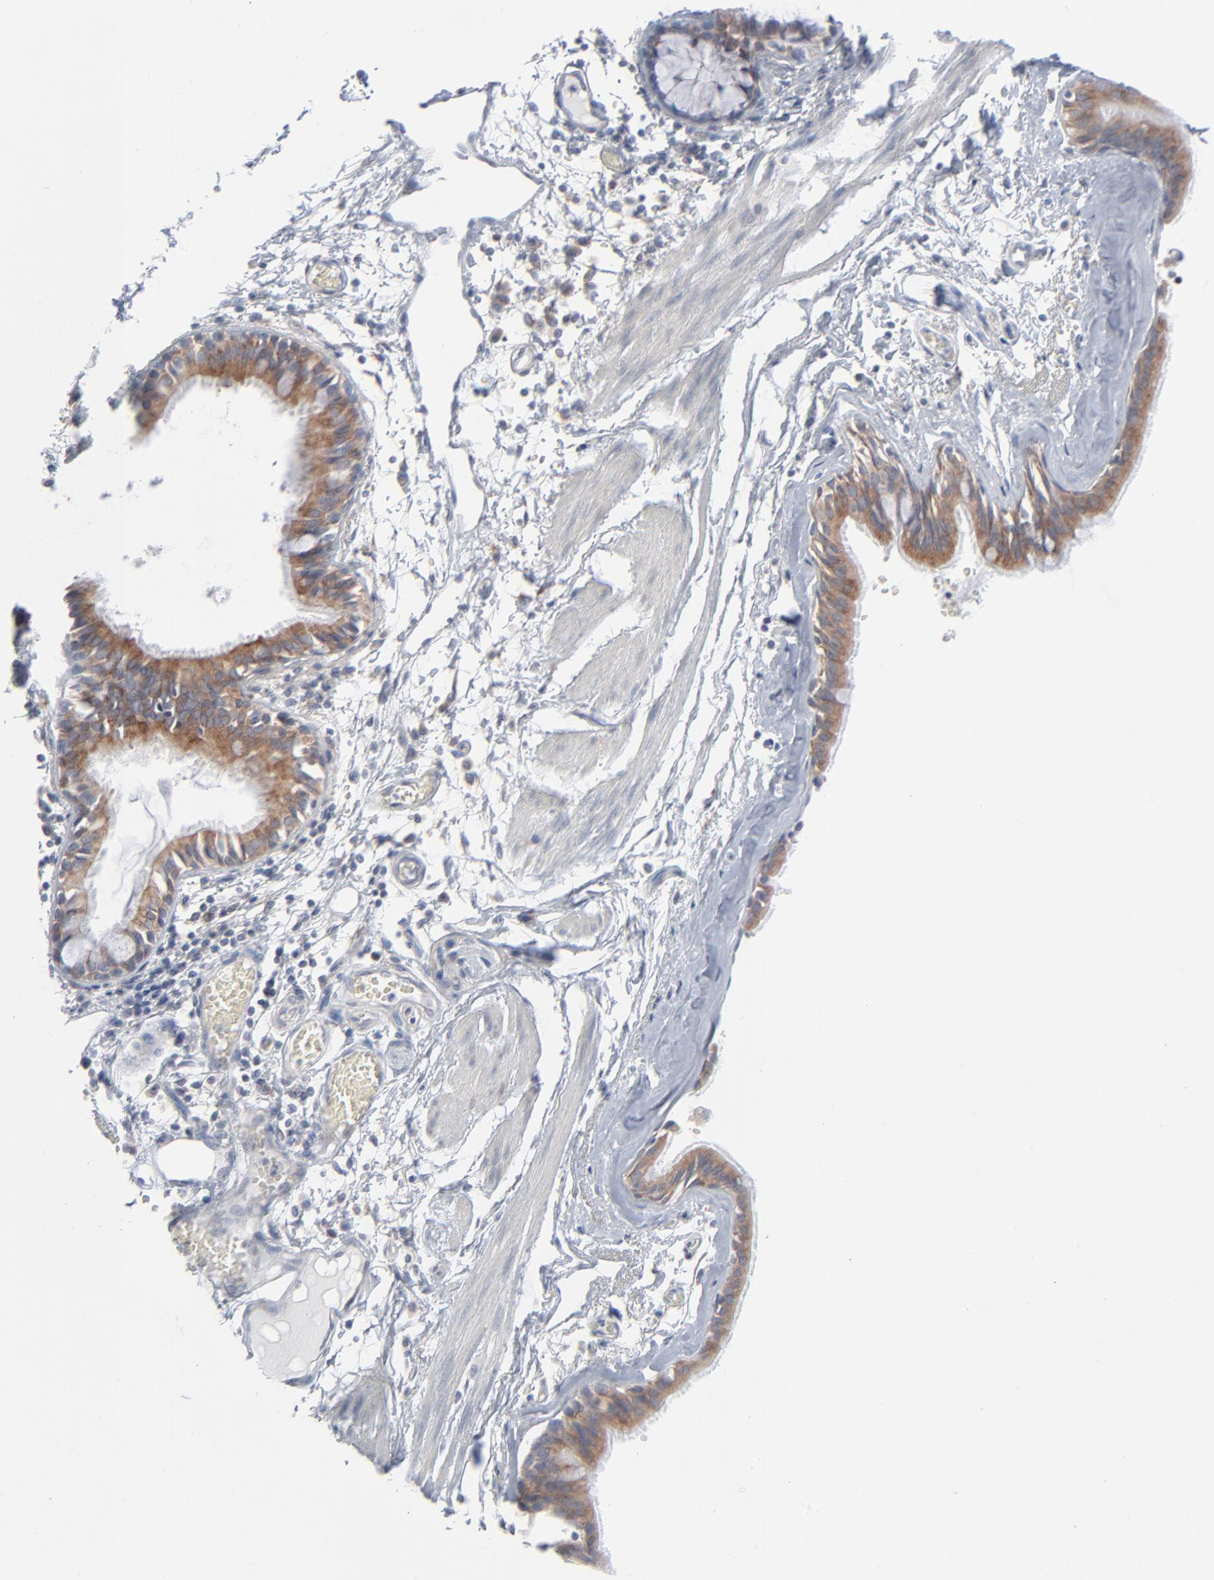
{"staining": {"intensity": "weak", "quantity": ">75%", "location": "cytoplasmic/membranous"}, "tissue": "bronchus", "cell_type": "Respiratory epithelial cells", "image_type": "normal", "snomed": [{"axis": "morphology", "description": "Normal tissue, NOS"}, {"axis": "topography", "description": "Bronchus"}, {"axis": "topography", "description": "Lung"}], "caption": "Bronchus stained with a brown dye displays weak cytoplasmic/membranous positive staining in about >75% of respiratory epithelial cells.", "gene": "KDSR", "patient": {"sex": "female", "age": 56}}